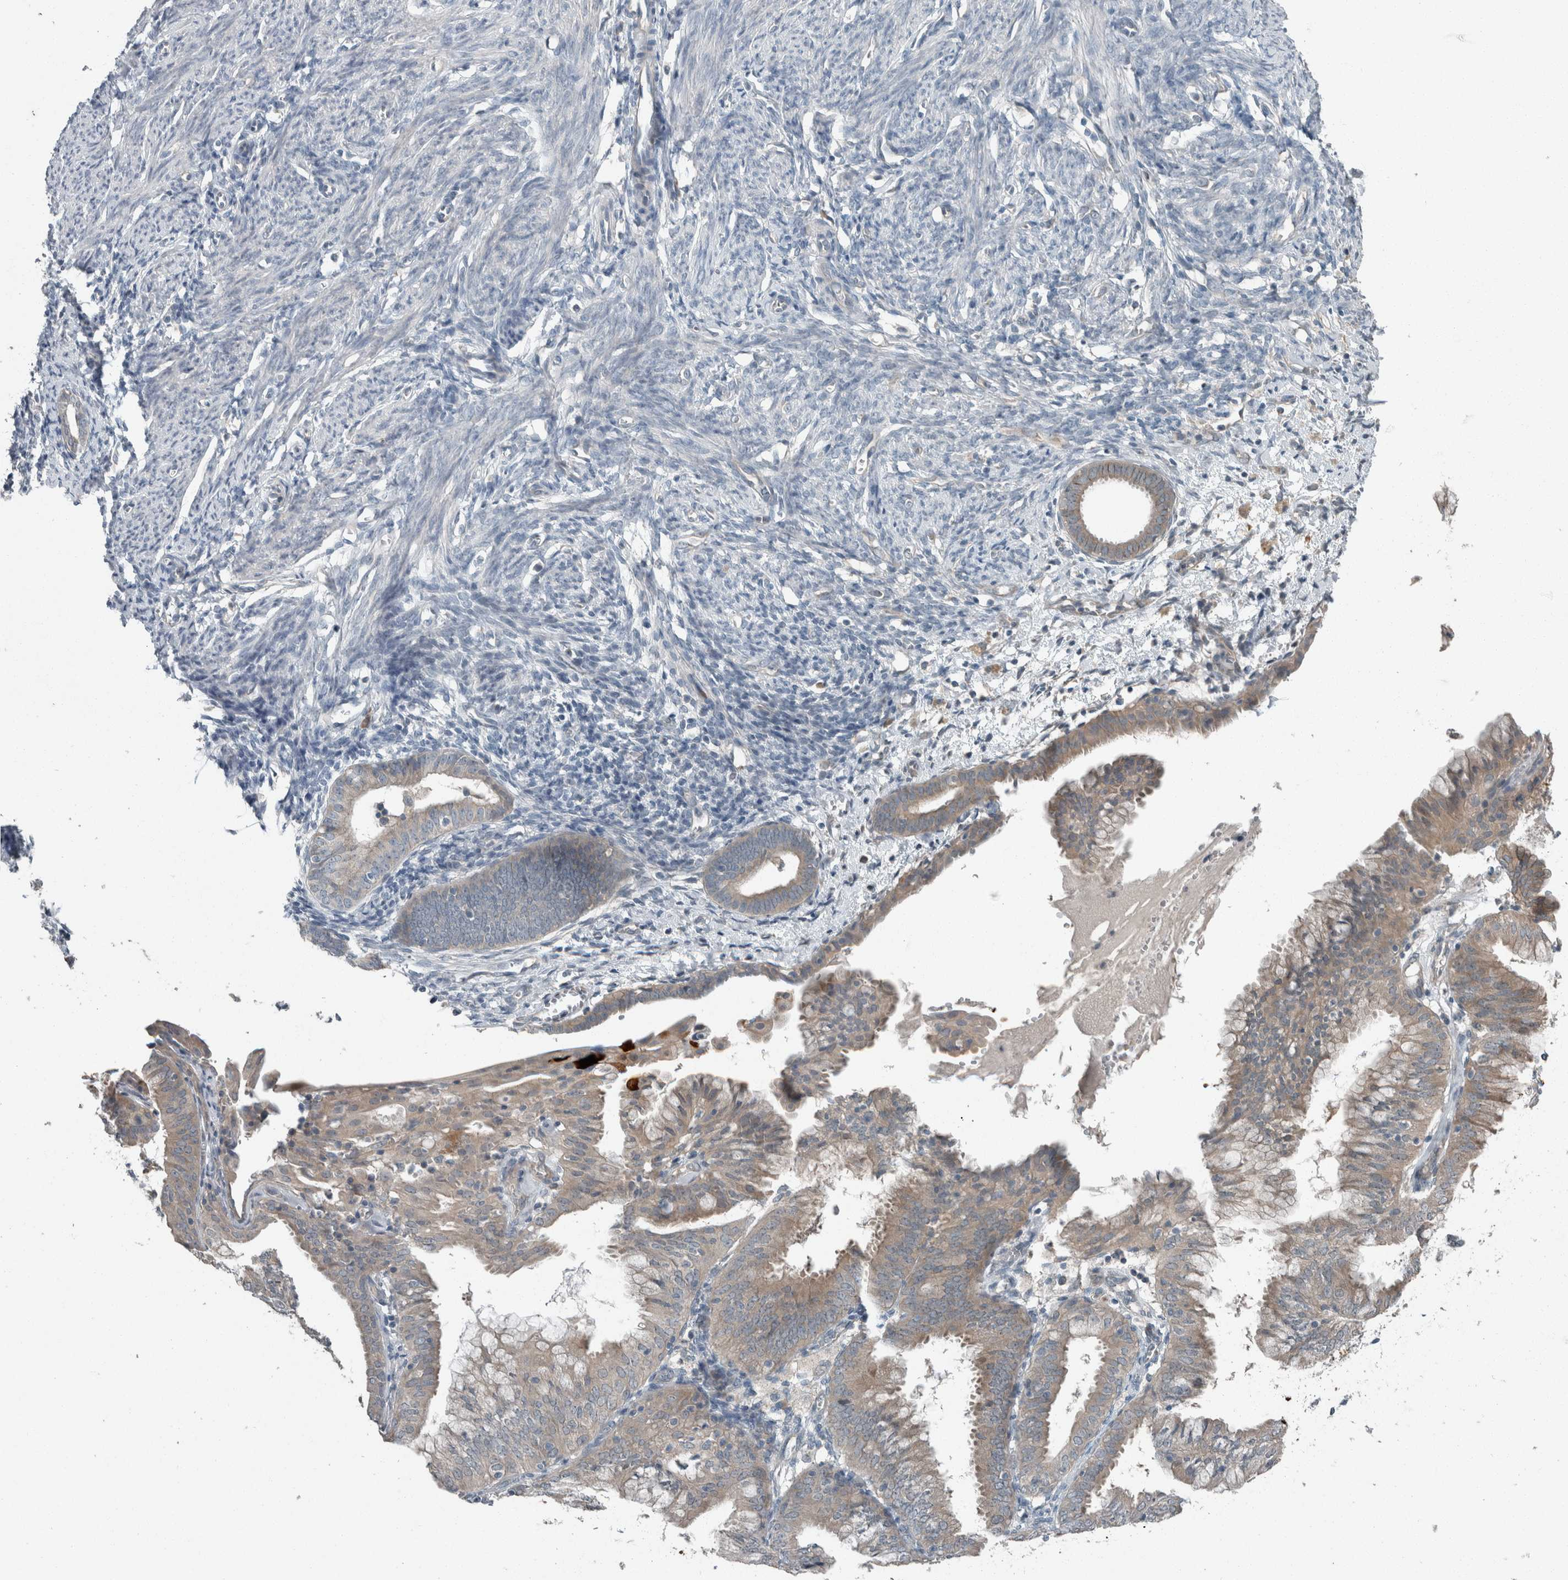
{"staining": {"intensity": "negative", "quantity": "none", "location": "none"}, "tissue": "endometrium", "cell_type": "Cells in endometrial stroma", "image_type": "normal", "snomed": [{"axis": "morphology", "description": "Normal tissue, NOS"}, {"axis": "morphology", "description": "Adenocarcinoma, NOS"}, {"axis": "topography", "description": "Endometrium"}], "caption": "Immunohistochemical staining of normal endometrium exhibits no significant staining in cells in endometrial stroma. The staining is performed using DAB (3,3'-diaminobenzidine) brown chromogen with nuclei counter-stained in using hematoxylin.", "gene": "KNTC1", "patient": {"sex": "female", "age": 57}}